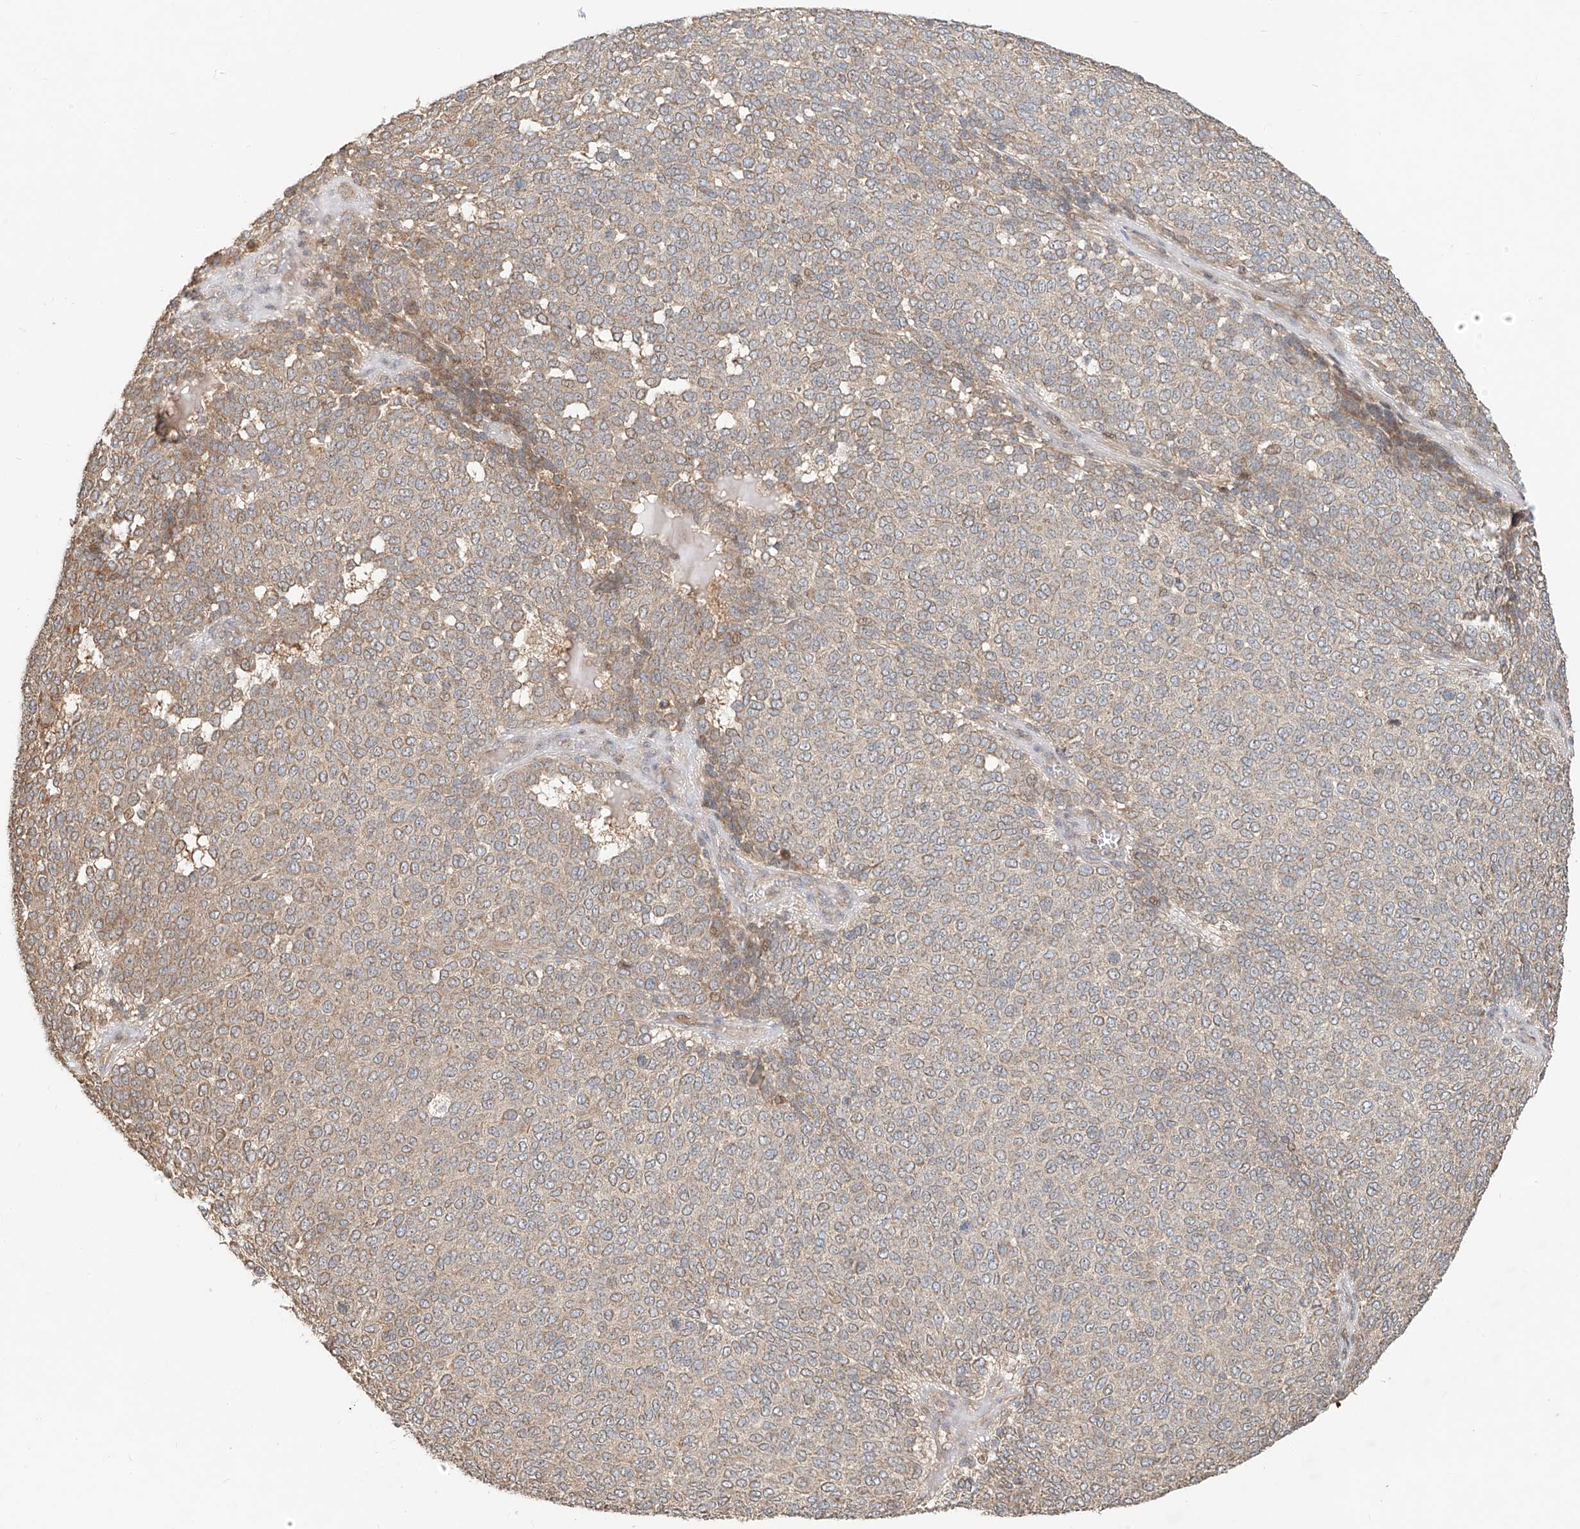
{"staining": {"intensity": "negative", "quantity": "none", "location": "none"}, "tissue": "melanoma", "cell_type": "Tumor cells", "image_type": "cancer", "snomed": [{"axis": "morphology", "description": "Malignant melanoma, NOS"}, {"axis": "topography", "description": "Skin"}], "caption": "Tumor cells are negative for protein expression in human melanoma.", "gene": "TMEM61", "patient": {"sex": "male", "age": 49}}